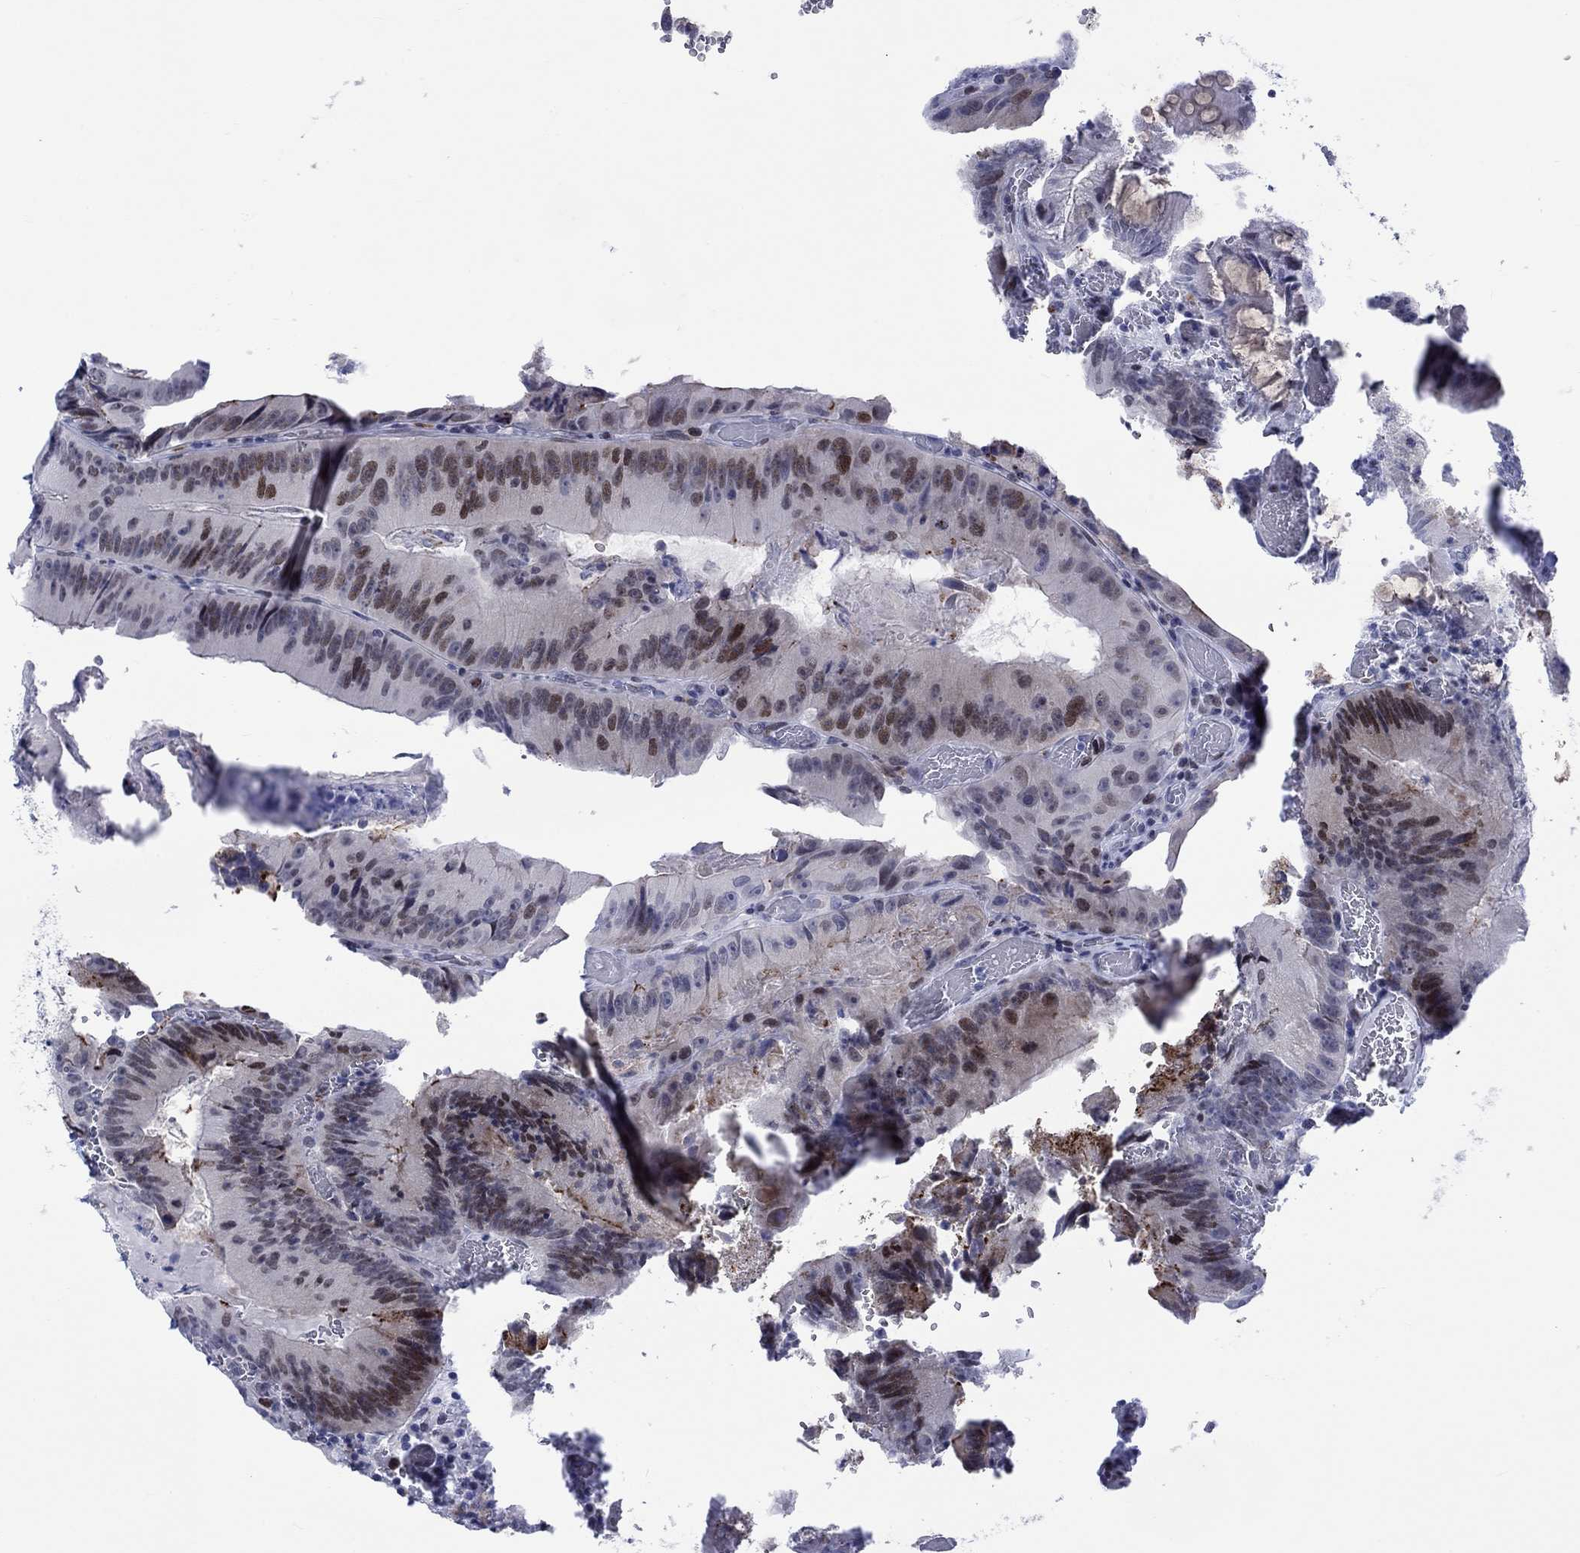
{"staining": {"intensity": "moderate", "quantity": "25%-75%", "location": "nuclear"}, "tissue": "colorectal cancer", "cell_type": "Tumor cells", "image_type": "cancer", "snomed": [{"axis": "morphology", "description": "Adenocarcinoma, NOS"}, {"axis": "topography", "description": "Colon"}], "caption": "The image exhibits immunohistochemical staining of colorectal cancer (adenocarcinoma). There is moderate nuclear expression is present in approximately 25%-75% of tumor cells.", "gene": "CDCA2", "patient": {"sex": "female", "age": 86}}